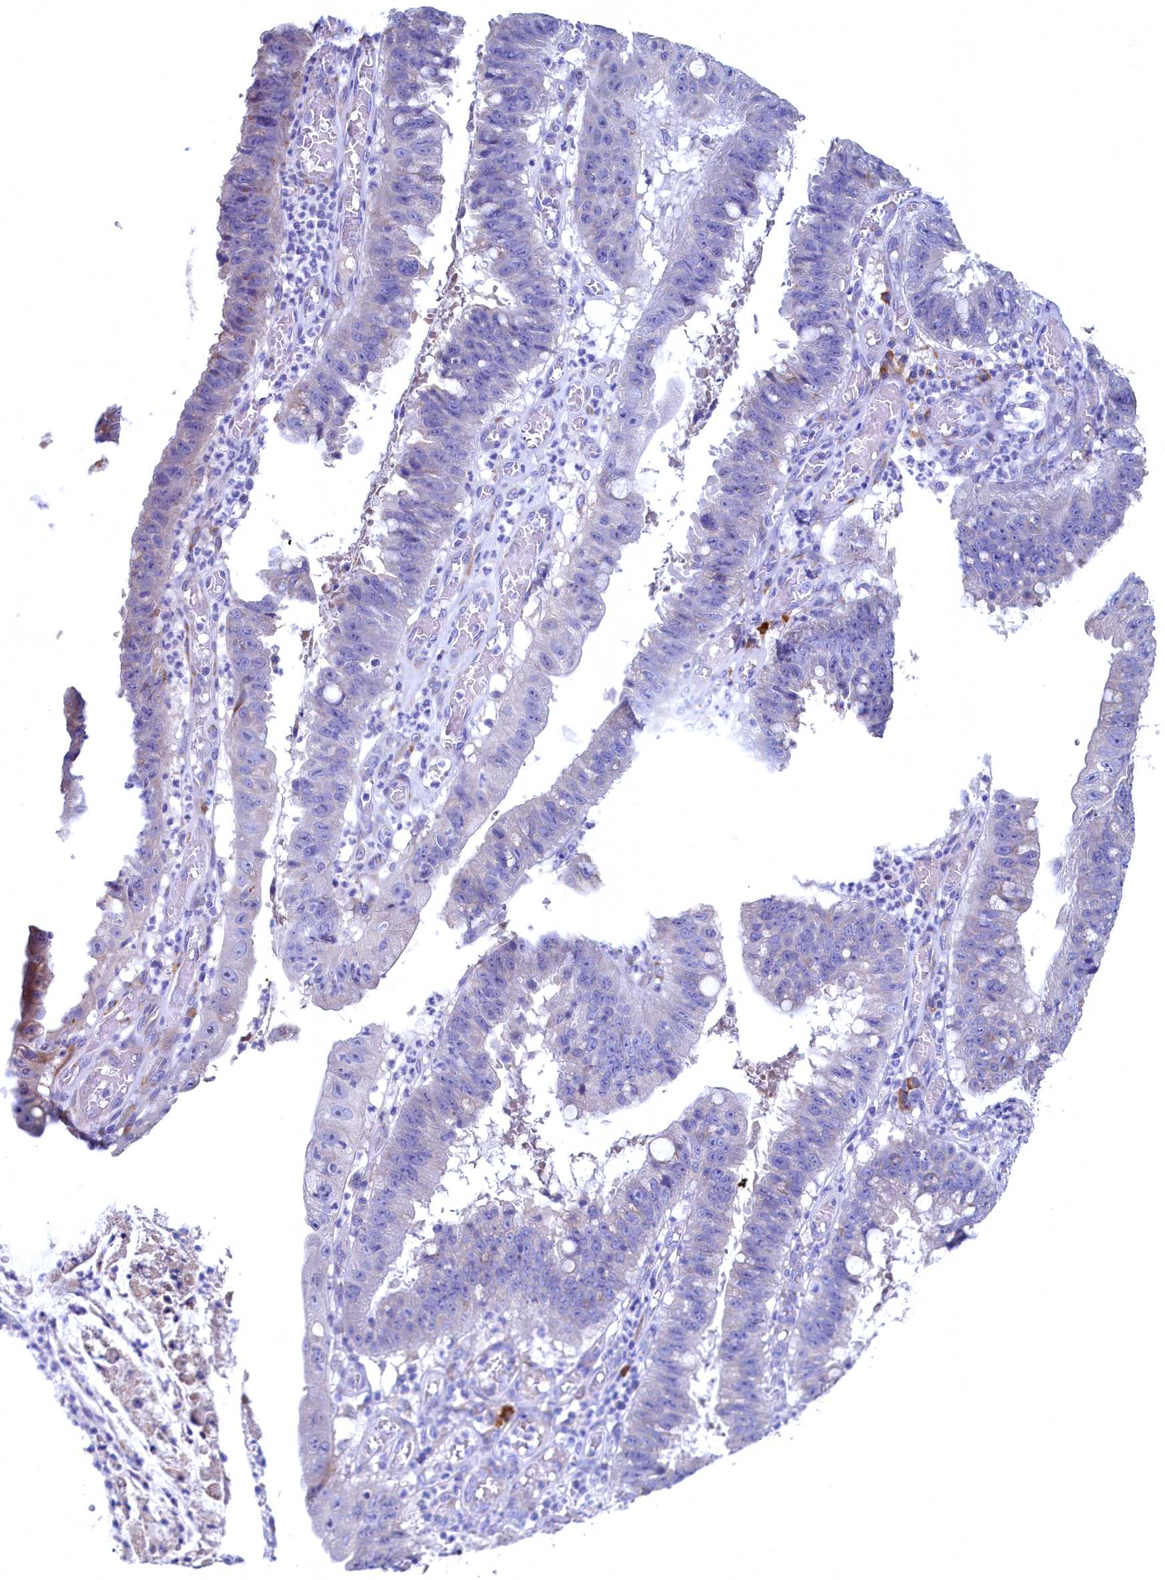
{"staining": {"intensity": "negative", "quantity": "none", "location": "none"}, "tissue": "stomach cancer", "cell_type": "Tumor cells", "image_type": "cancer", "snomed": [{"axis": "morphology", "description": "Adenocarcinoma, NOS"}, {"axis": "topography", "description": "Stomach"}], "caption": "Immunohistochemistry image of stomach adenocarcinoma stained for a protein (brown), which displays no expression in tumor cells.", "gene": "CBLIF", "patient": {"sex": "male", "age": 59}}